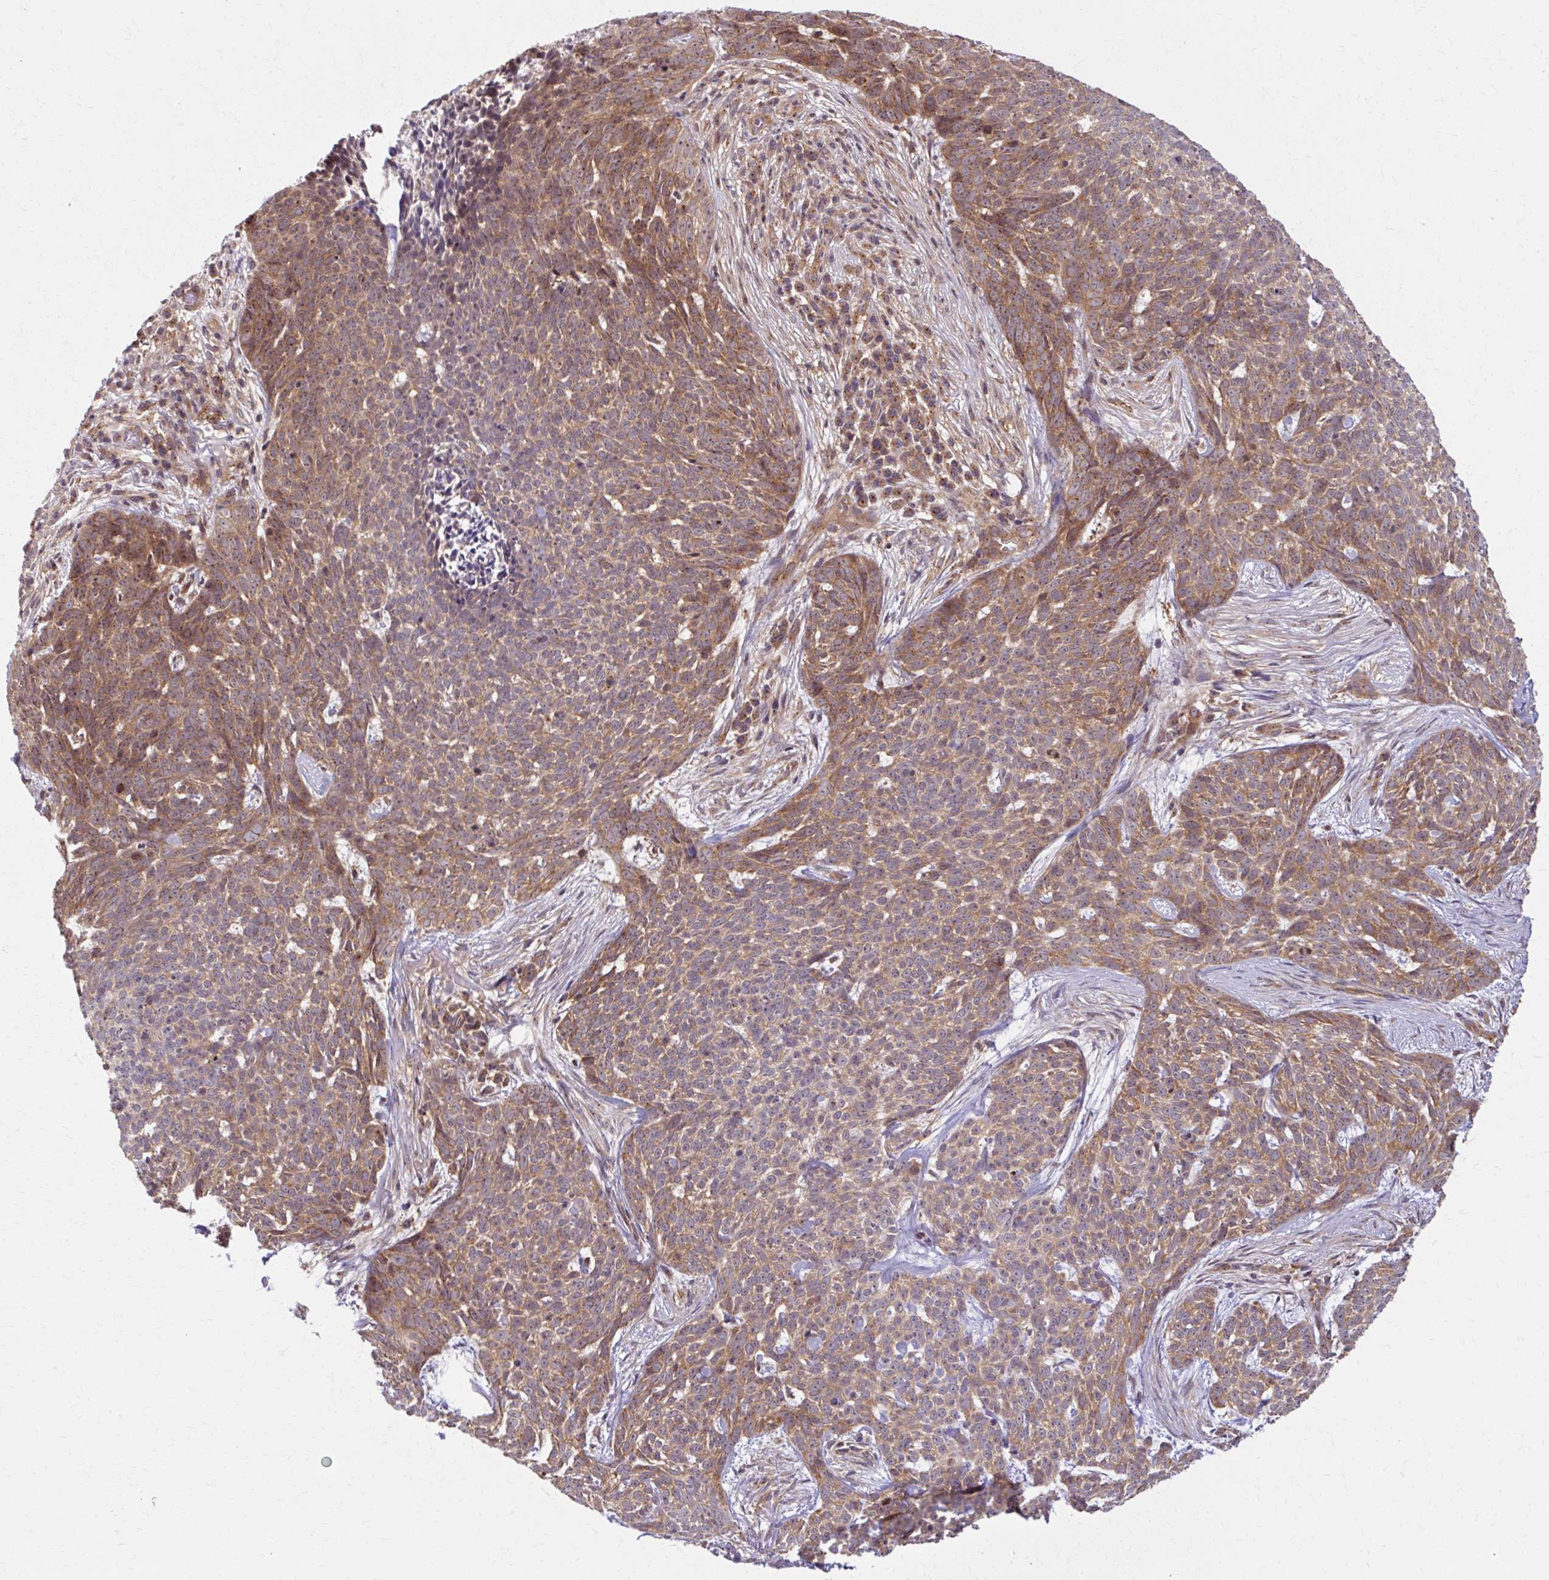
{"staining": {"intensity": "moderate", "quantity": ">75%", "location": "cytoplasmic/membranous"}, "tissue": "skin cancer", "cell_type": "Tumor cells", "image_type": "cancer", "snomed": [{"axis": "morphology", "description": "Basal cell carcinoma"}, {"axis": "topography", "description": "Skin"}], "caption": "A medium amount of moderate cytoplasmic/membranous expression is identified in about >75% of tumor cells in skin basal cell carcinoma tissue.", "gene": "MZT2B", "patient": {"sex": "female", "age": 93}}